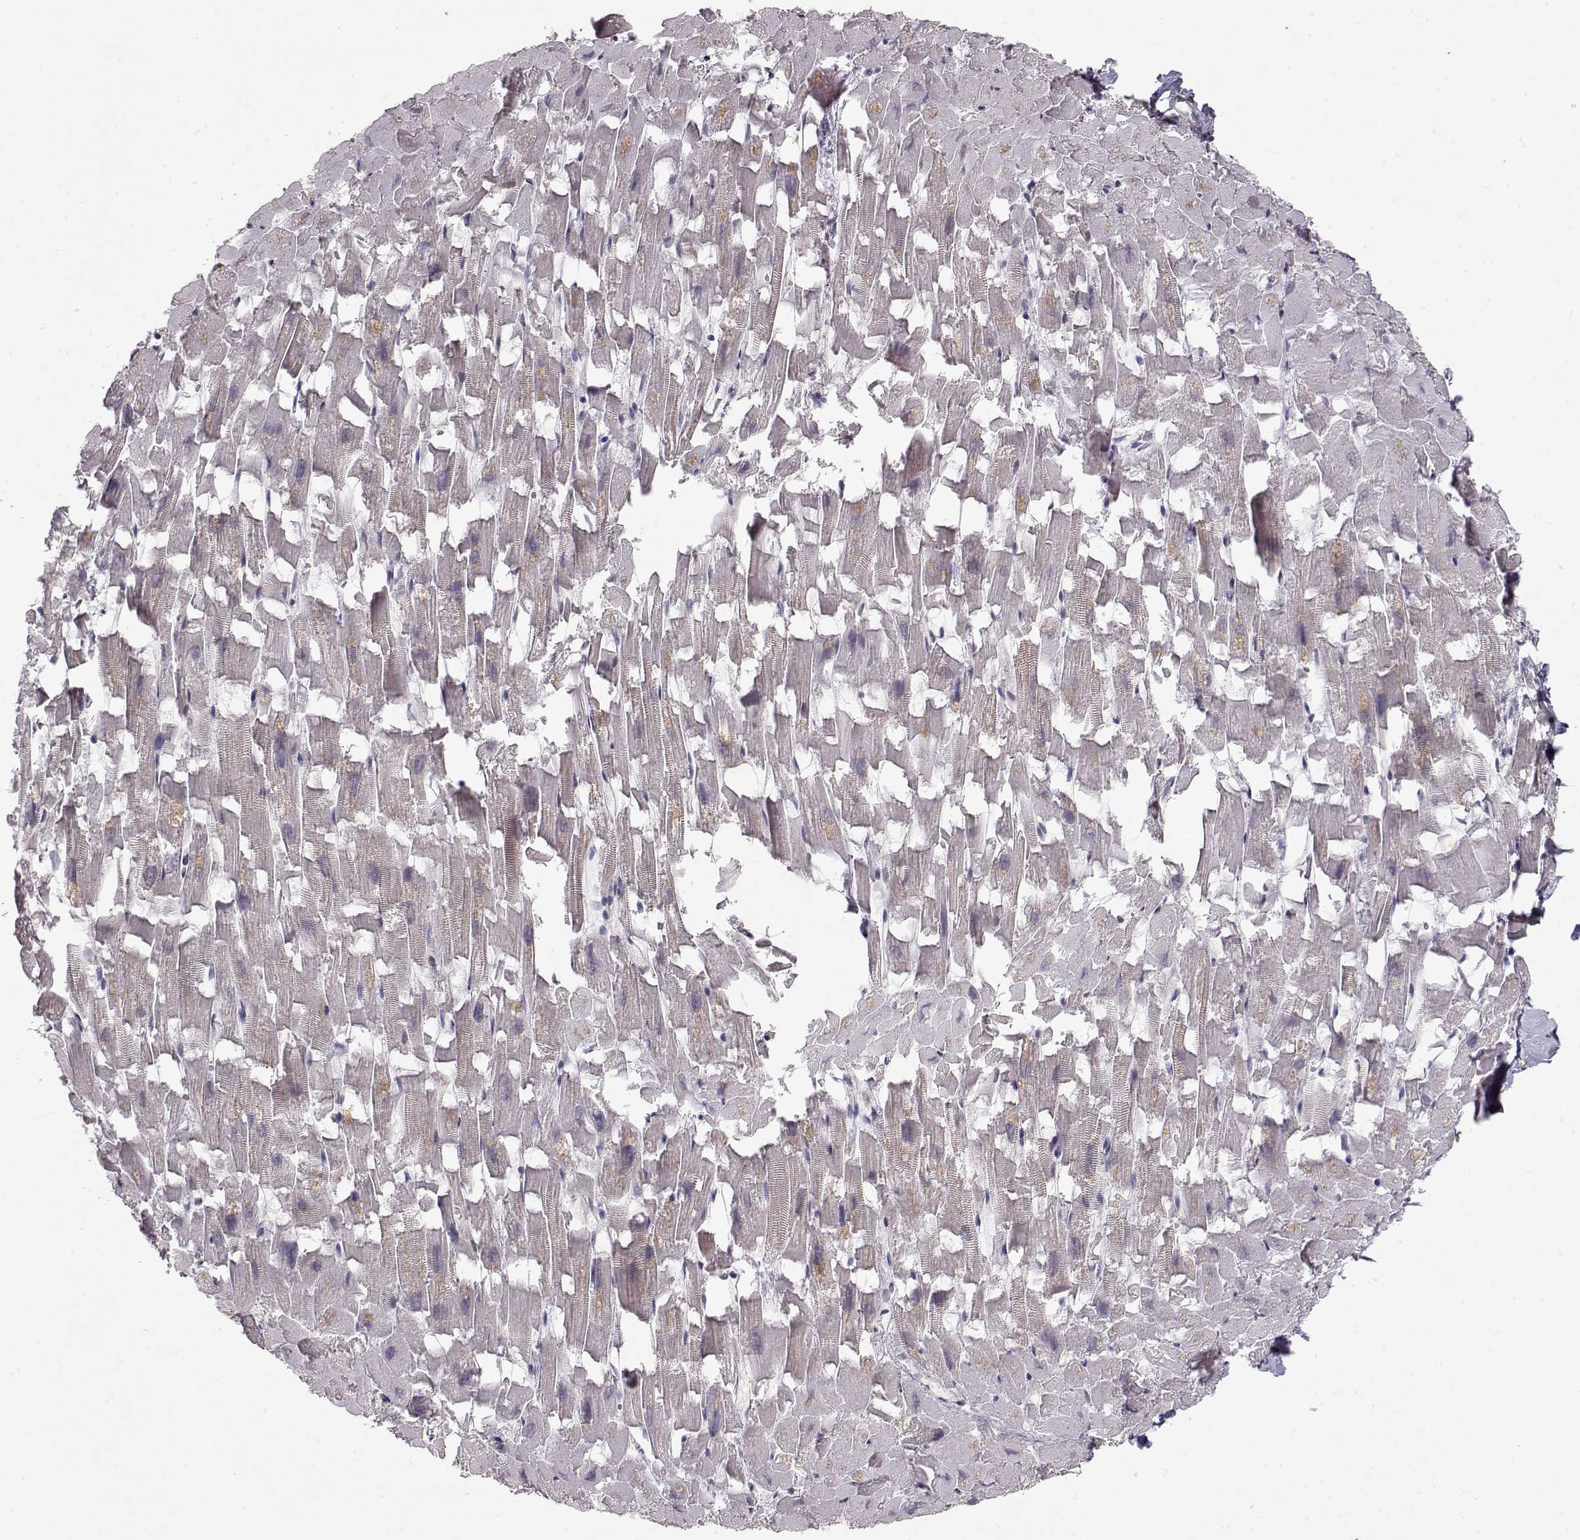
{"staining": {"intensity": "moderate", "quantity": "25%-75%", "location": "nuclear"}, "tissue": "heart muscle", "cell_type": "Cardiomyocytes", "image_type": "normal", "snomed": [{"axis": "morphology", "description": "Normal tissue, NOS"}, {"axis": "topography", "description": "Heart"}], "caption": "Protein analysis of benign heart muscle demonstrates moderate nuclear staining in approximately 25%-75% of cardiomyocytes. (IHC, brightfield microscopy, high magnification).", "gene": "CDK4", "patient": {"sex": "female", "age": 64}}